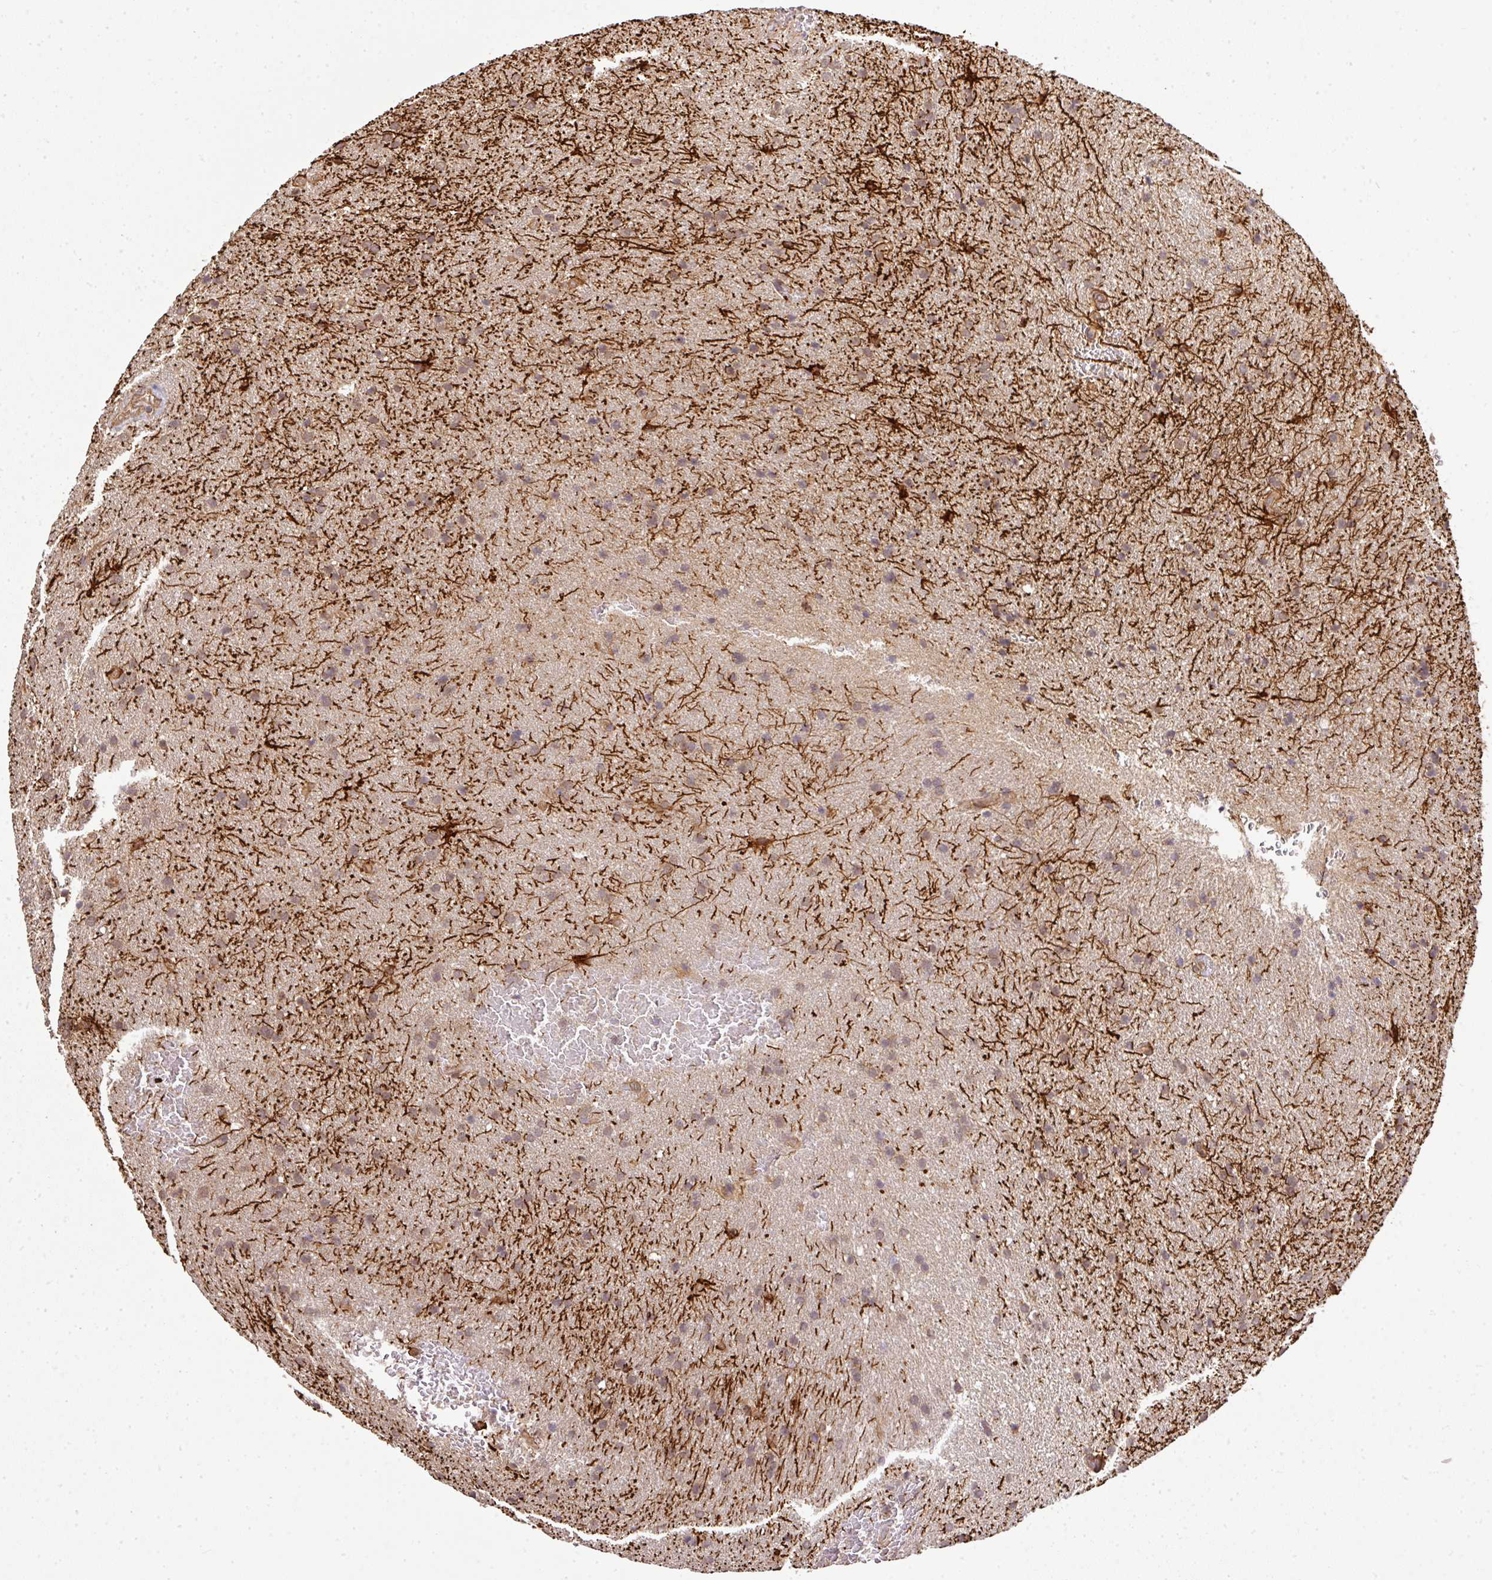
{"staining": {"intensity": "weak", "quantity": "25%-75%", "location": "cytoplasmic/membranous"}, "tissue": "glioma", "cell_type": "Tumor cells", "image_type": "cancer", "snomed": [{"axis": "morphology", "description": "Glioma, malignant, Low grade"}, {"axis": "topography", "description": "Brain"}], "caption": "A low amount of weak cytoplasmic/membranous positivity is seen in about 25%-75% of tumor cells in glioma tissue.", "gene": "ARPIN", "patient": {"sex": "female", "age": 32}}